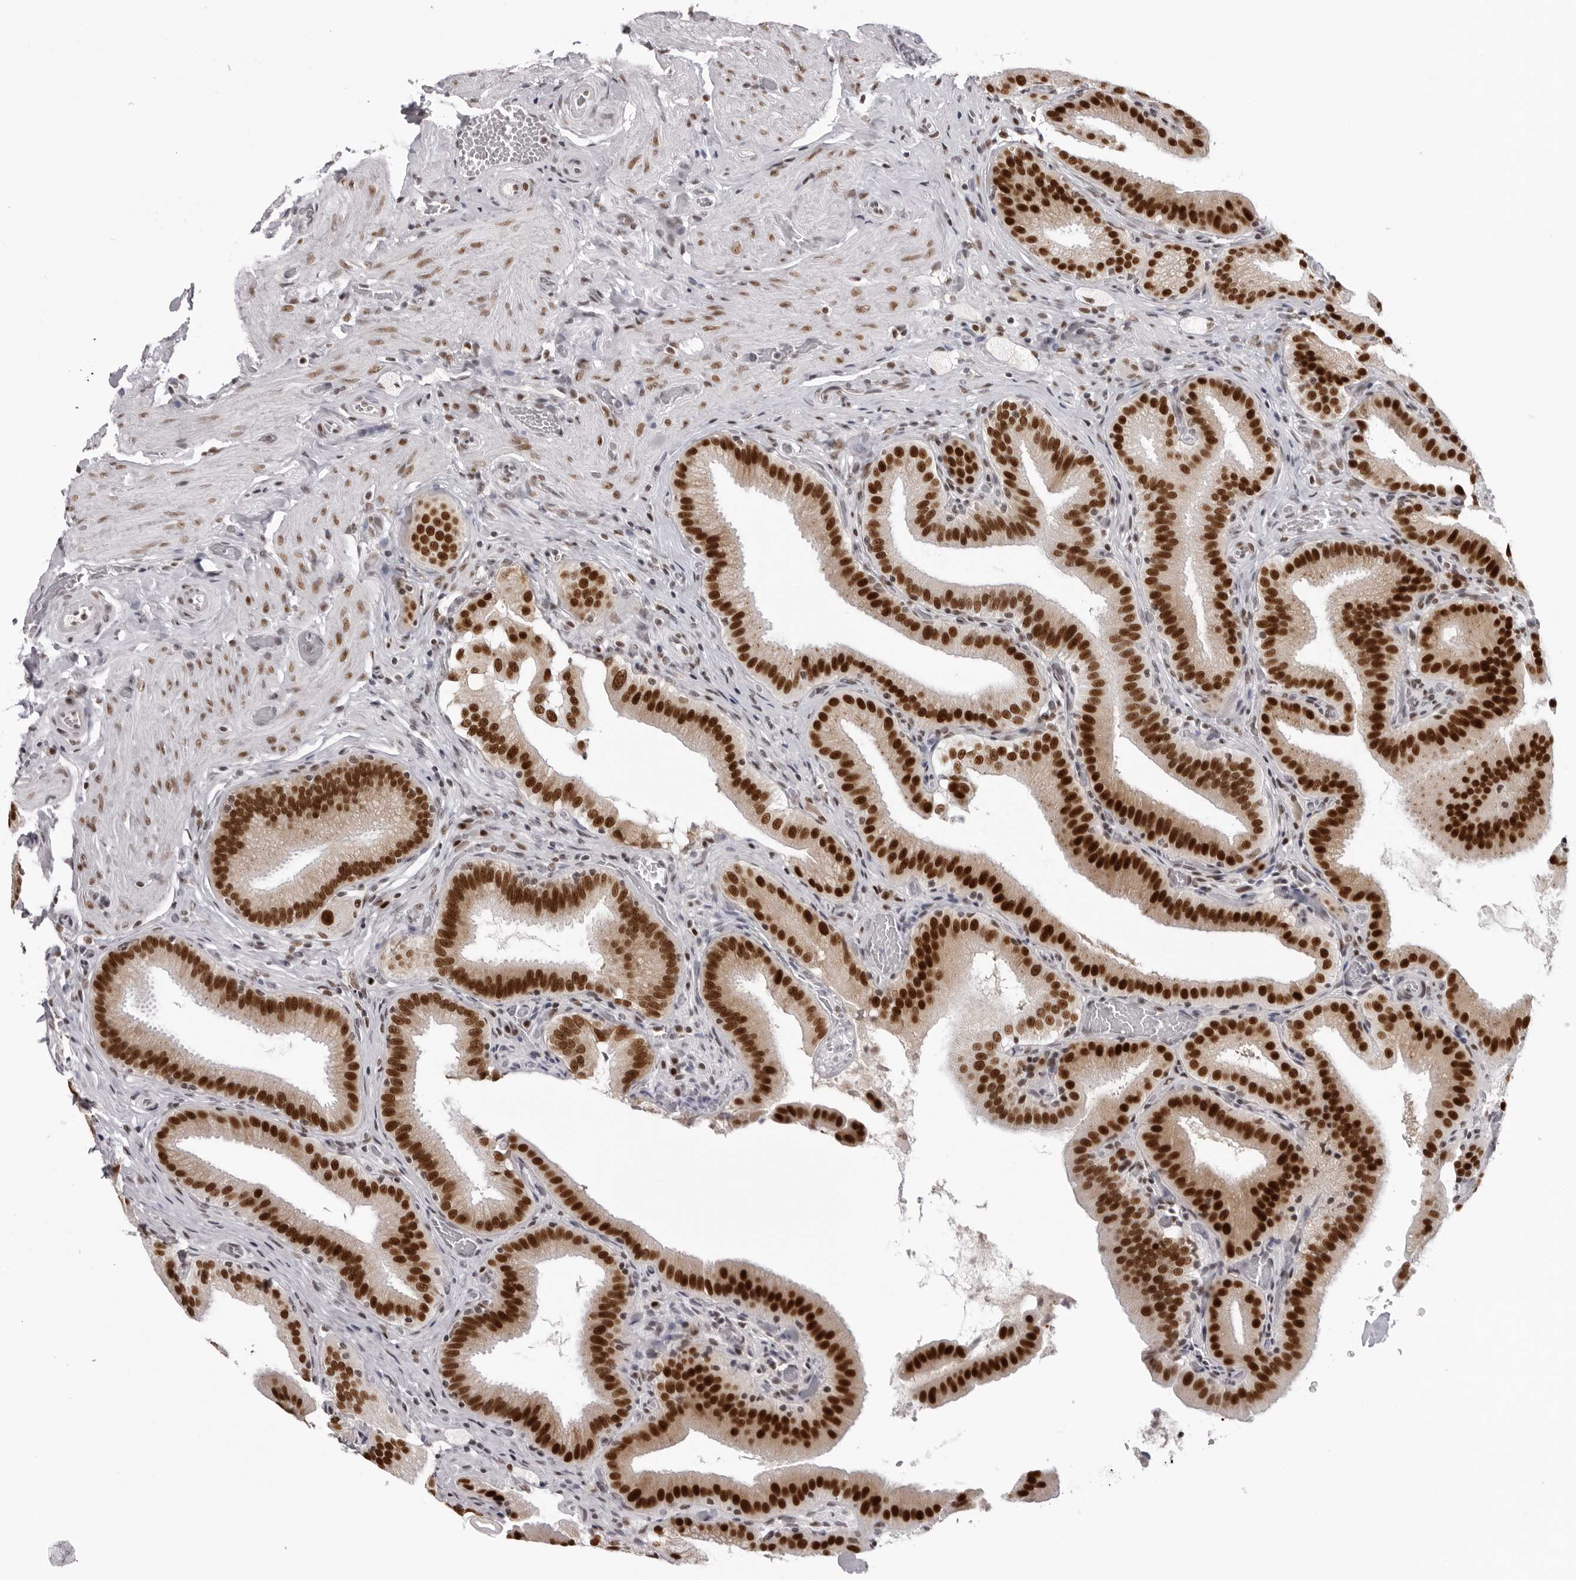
{"staining": {"intensity": "strong", "quantity": ">75%", "location": "nuclear"}, "tissue": "gallbladder", "cell_type": "Glandular cells", "image_type": "normal", "snomed": [{"axis": "morphology", "description": "Normal tissue, NOS"}, {"axis": "topography", "description": "Gallbladder"}], "caption": "Immunohistochemical staining of benign human gallbladder shows high levels of strong nuclear positivity in about >75% of glandular cells. (DAB IHC, brown staining for protein, blue staining for nuclei).", "gene": "HEXIM2", "patient": {"sex": "male", "age": 54}}